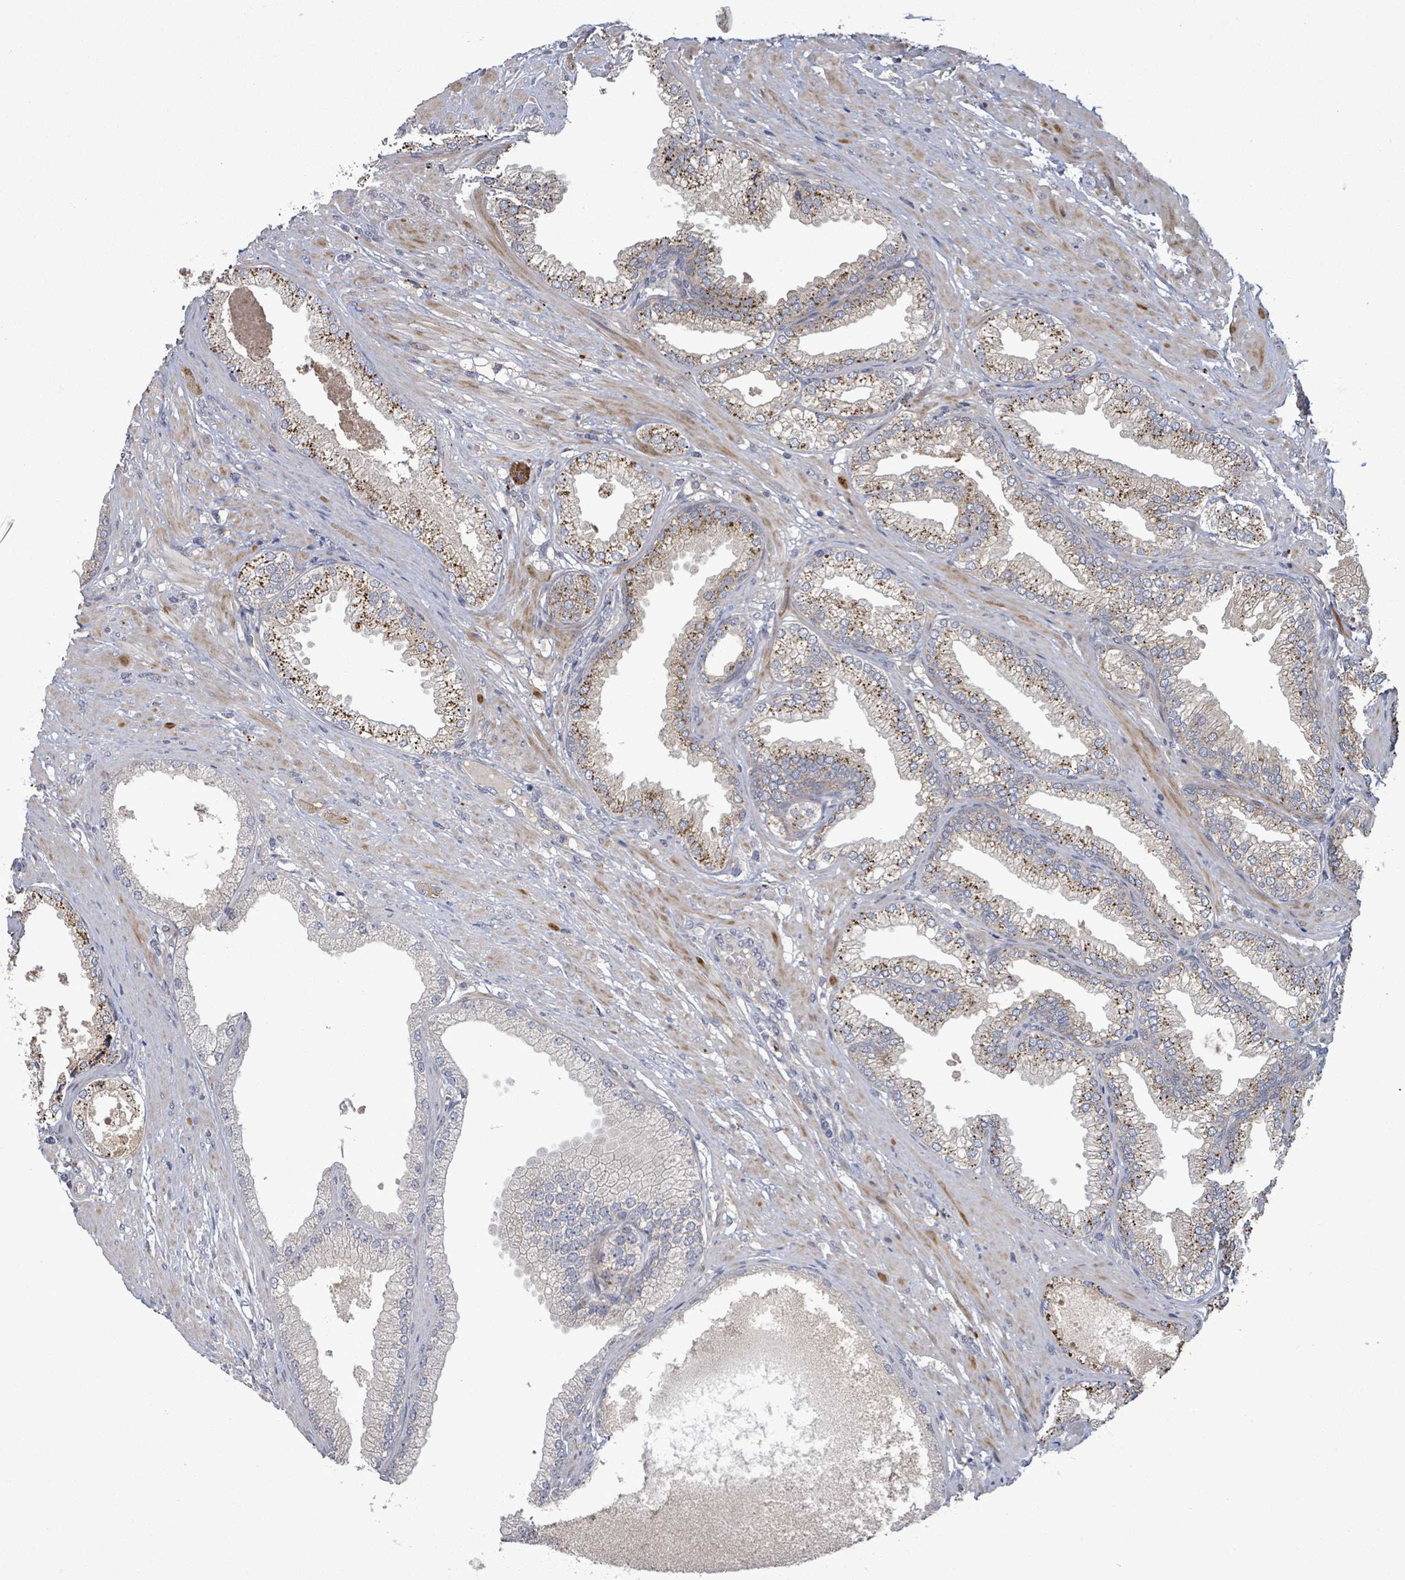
{"staining": {"intensity": "weak", "quantity": "<25%", "location": "cytoplasmic/membranous"}, "tissue": "prostate cancer", "cell_type": "Tumor cells", "image_type": "cancer", "snomed": [{"axis": "morphology", "description": "Adenocarcinoma, High grade"}, {"axis": "topography", "description": "Prostate"}], "caption": "High magnification brightfield microscopy of prostate cancer (high-grade adenocarcinoma) stained with DAB (3,3'-diaminobenzidine) (brown) and counterstained with hematoxylin (blue): tumor cells show no significant expression.", "gene": "DIPK2A", "patient": {"sex": "male", "age": 71}}